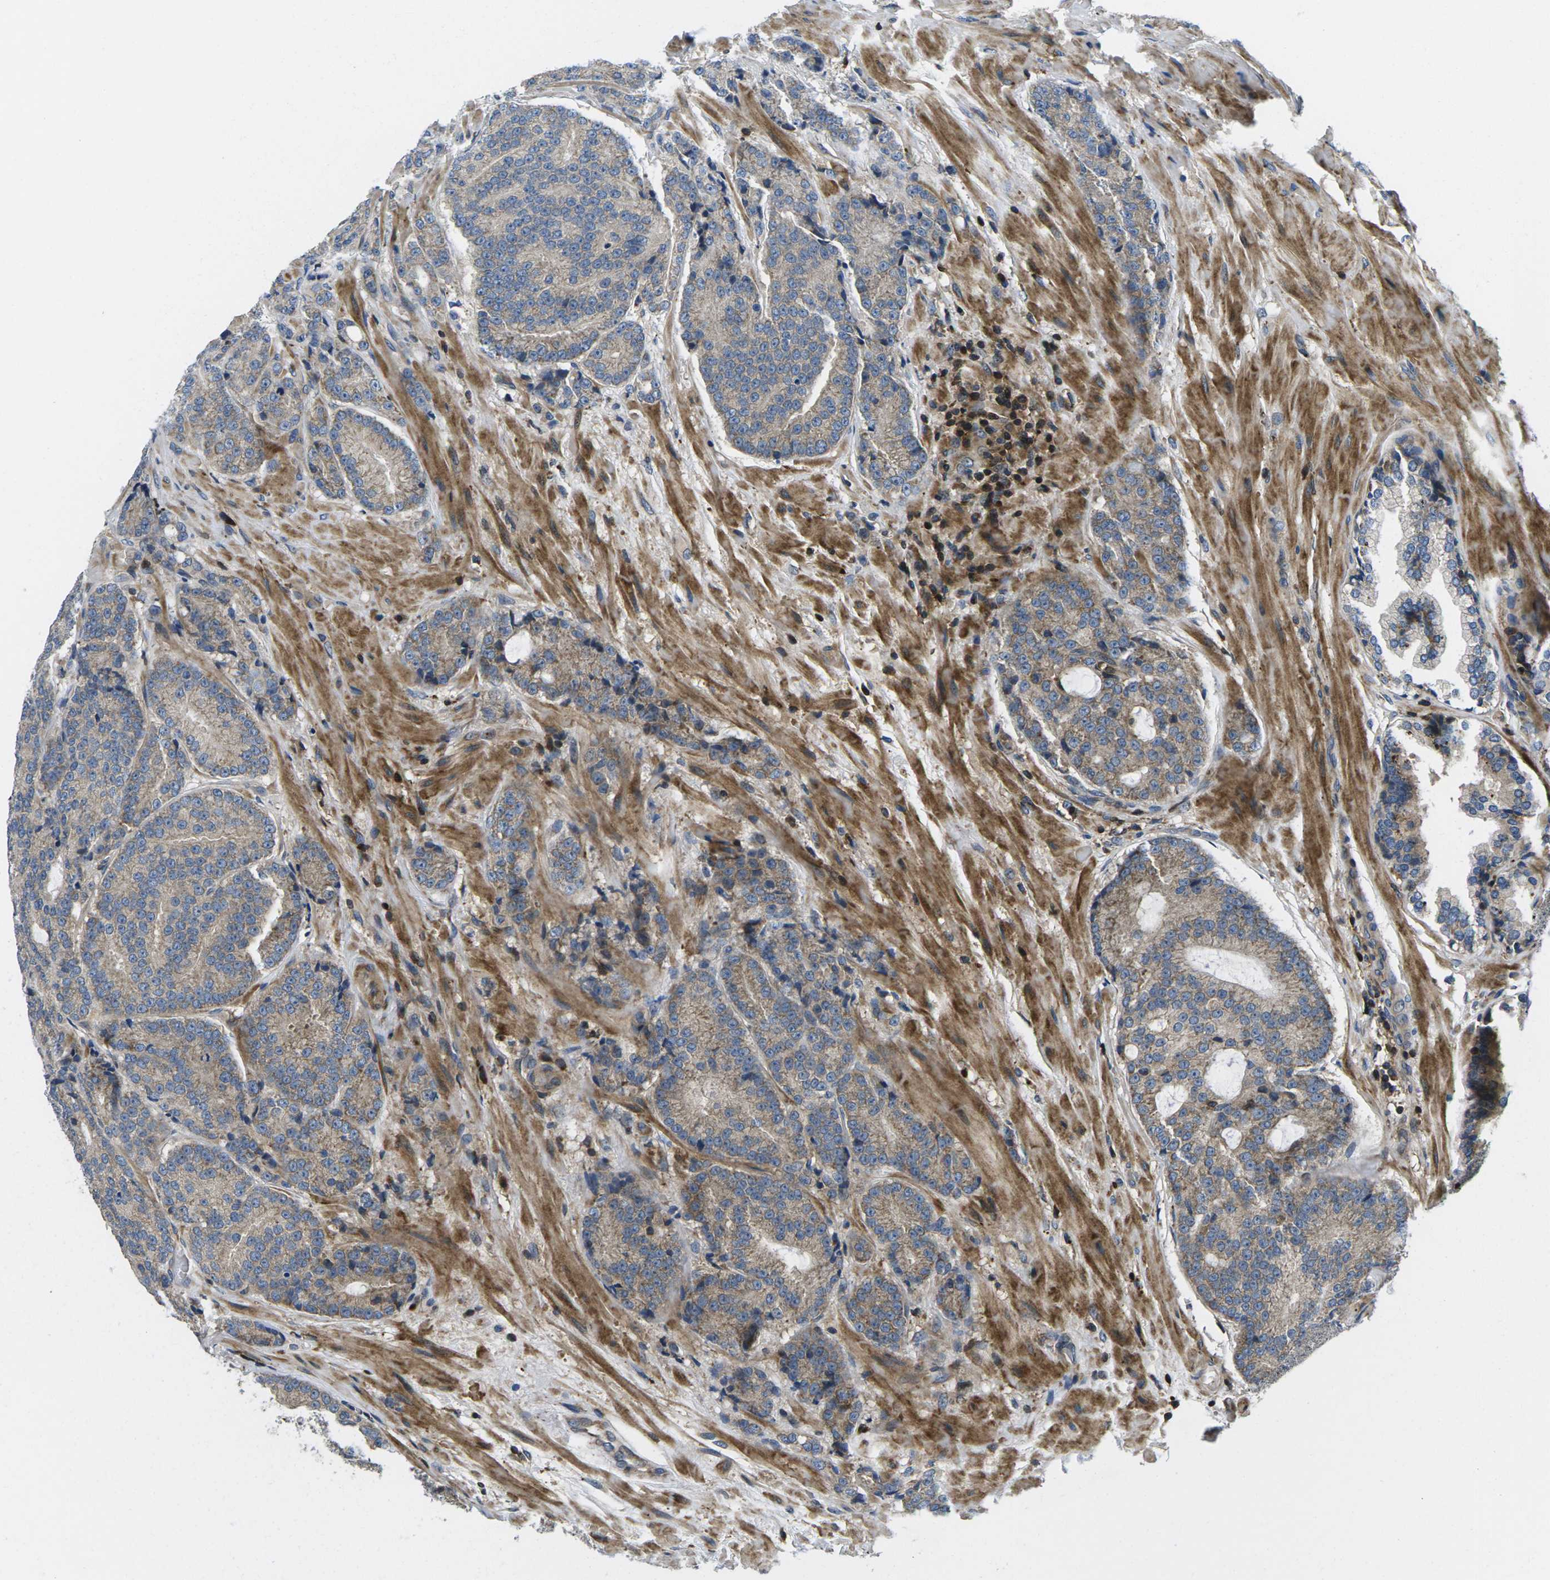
{"staining": {"intensity": "weak", "quantity": ">75%", "location": "cytoplasmic/membranous"}, "tissue": "prostate cancer", "cell_type": "Tumor cells", "image_type": "cancer", "snomed": [{"axis": "morphology", "description": "Adenocarcinoma, High grade"}, {"axis": "topography", "description": "Prostate"}], "caption": "IHC (DAB) staining of prostate high-grade adenocarcinoma demonstrates weak cytoplasmic/membranous protein positivity in approximately >75% of tumor cells.", "gene": "PLCE1", "patient": {"sex": "male", "age": 61}}